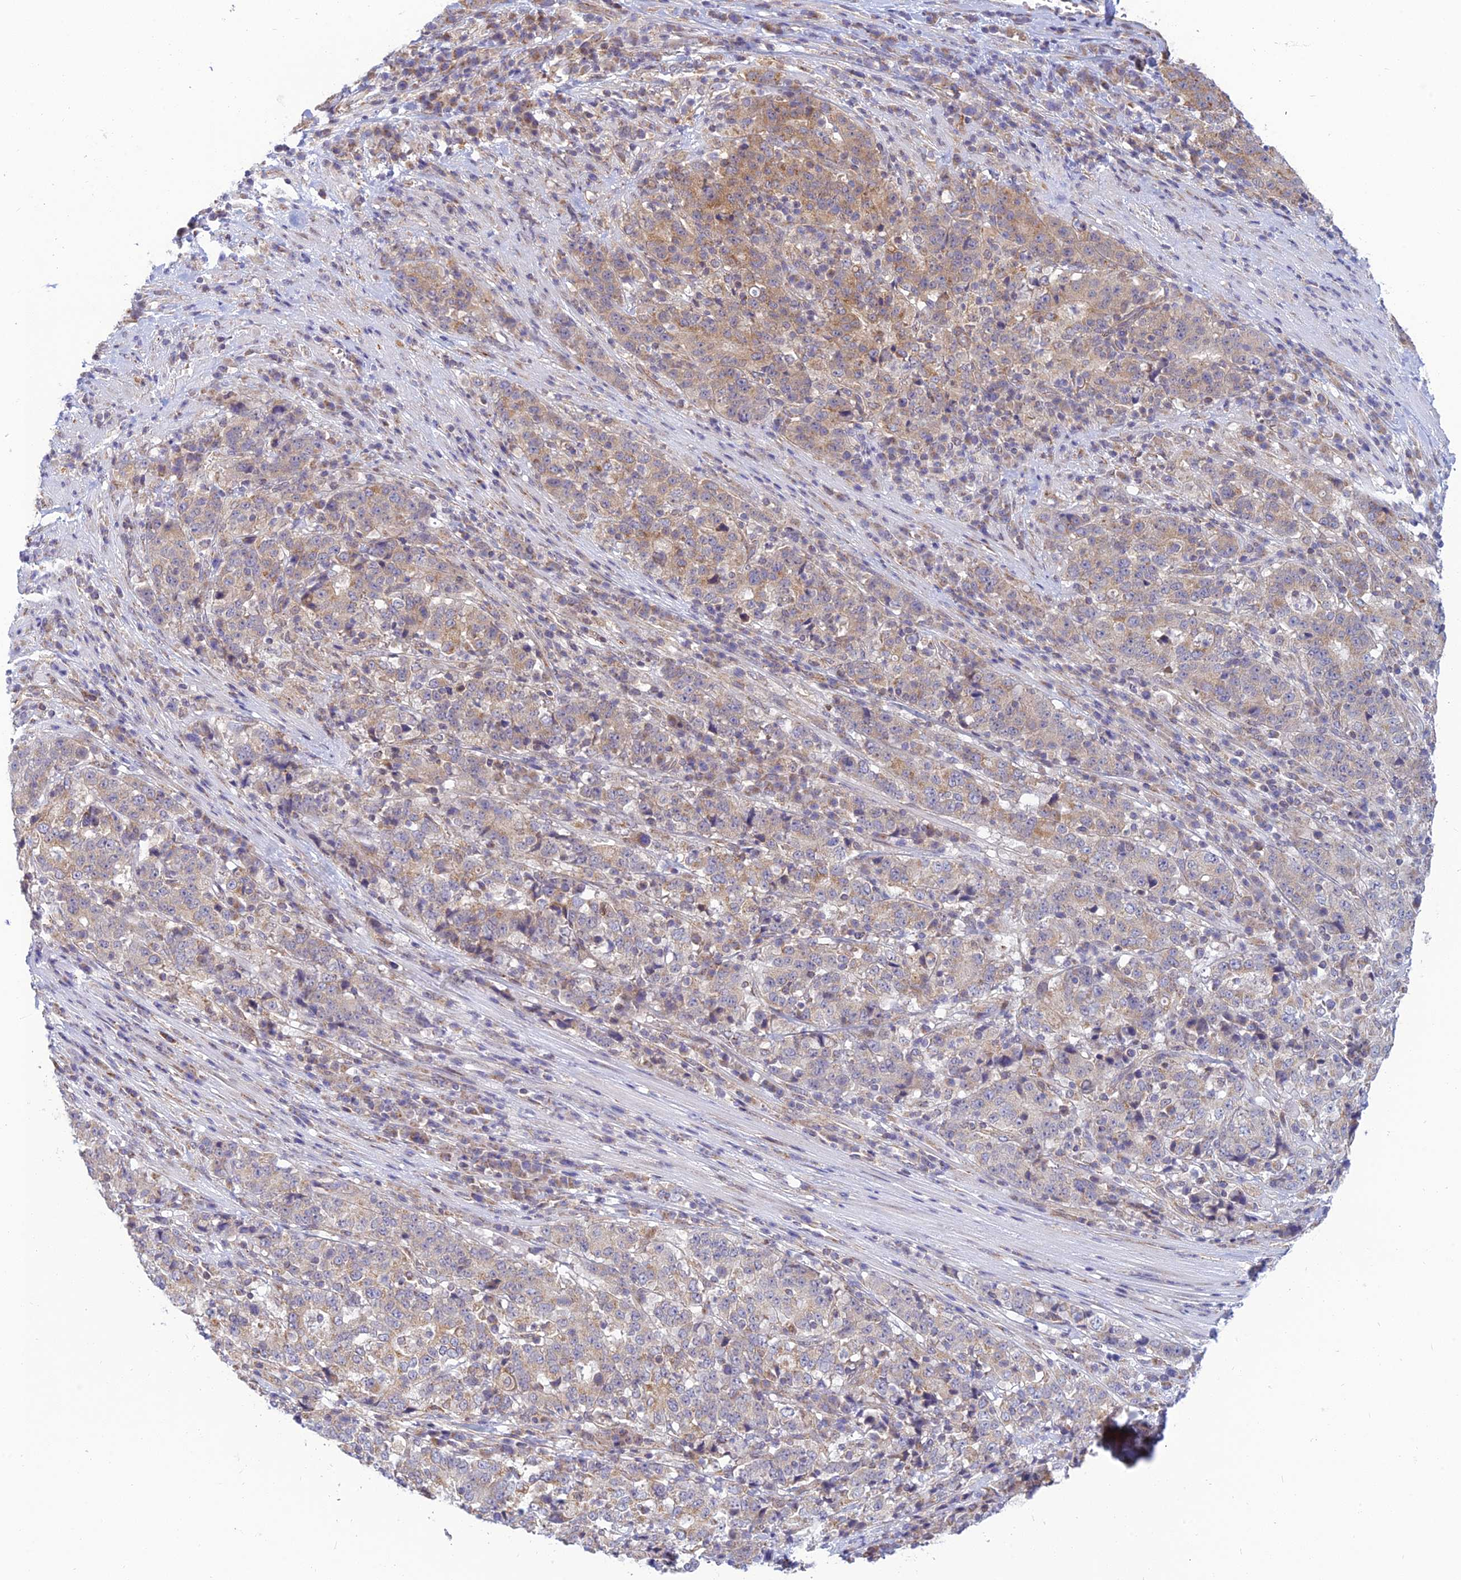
{"staining": {"intensity": "moderate", "quantity": "<25%", "location": "cytoplasmic/membranous"}, "tissue": "stomach cancer", "cell_type": "Tumor cells", "image_type": "cancer", "snomed": [{"axis": "morphology", "description": "Adenocarcinoma, NOS"}, {"axis": "topography", "description": "Stomach"}], "caption": "Human adenocarcinoma (stomach) stained with a protein marker reveals moderate staining in tumor cells.", "gene": "HOOK2", "patient": {"sex": "male", "age": 59}}